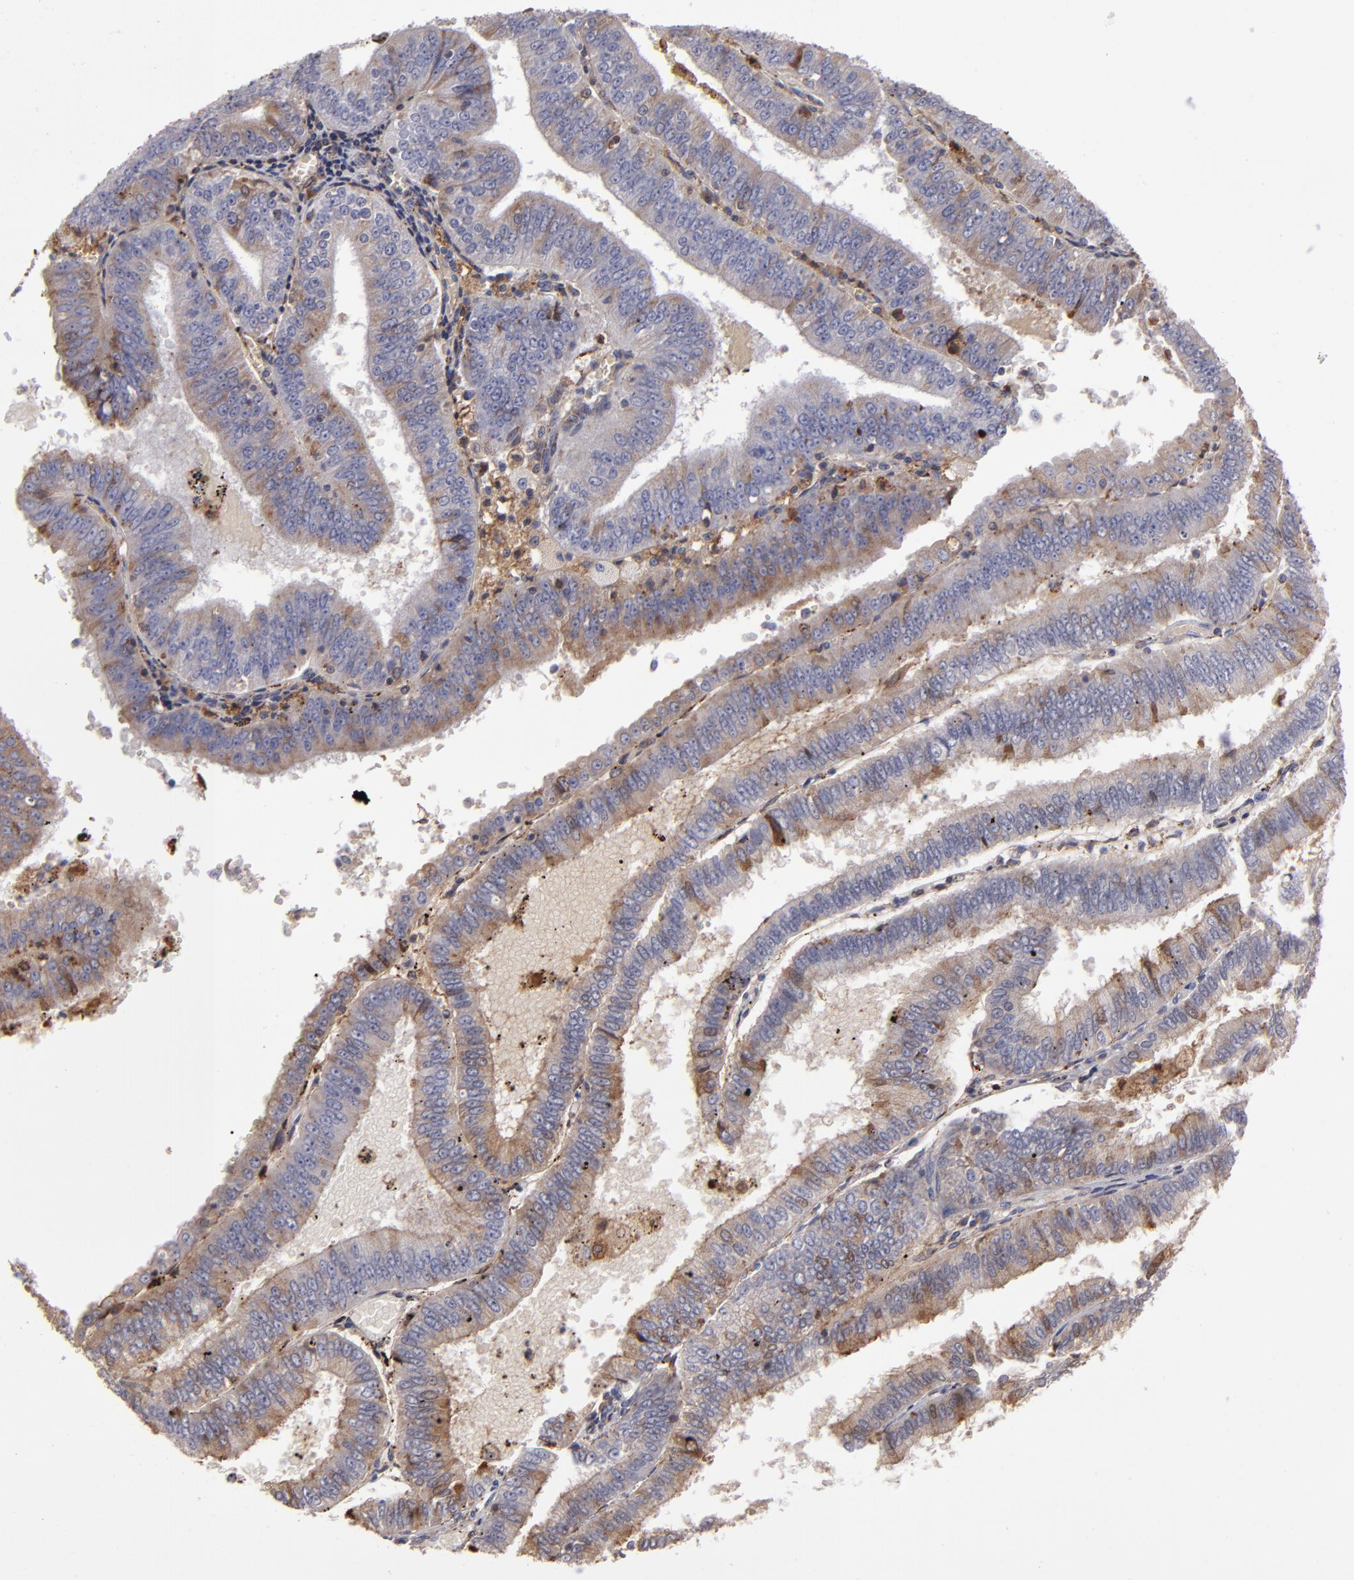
{"staining": {"intensity": "moderate", "quantity": ">75%", "location": "cytoplasmic/membranous"}, "tissue": "endometrial cancer", "cell_type": "Tumor cells", "image_type": "cancer", "snomed": [{"axis": "morphology", "description": "Adenocarcinoma, NOS"}, {"axis": "topography", "description": "Endometrium"}], "caption": "Immunohistochemistry (IHC) of adenocarcinoma (endometrial) reveals medium levels of moderate cytoplasmic/membranous positivity in approximately >75% of tumor cells.", "gene": "CFB", "patient": {"sex": "female", "age": 66}}